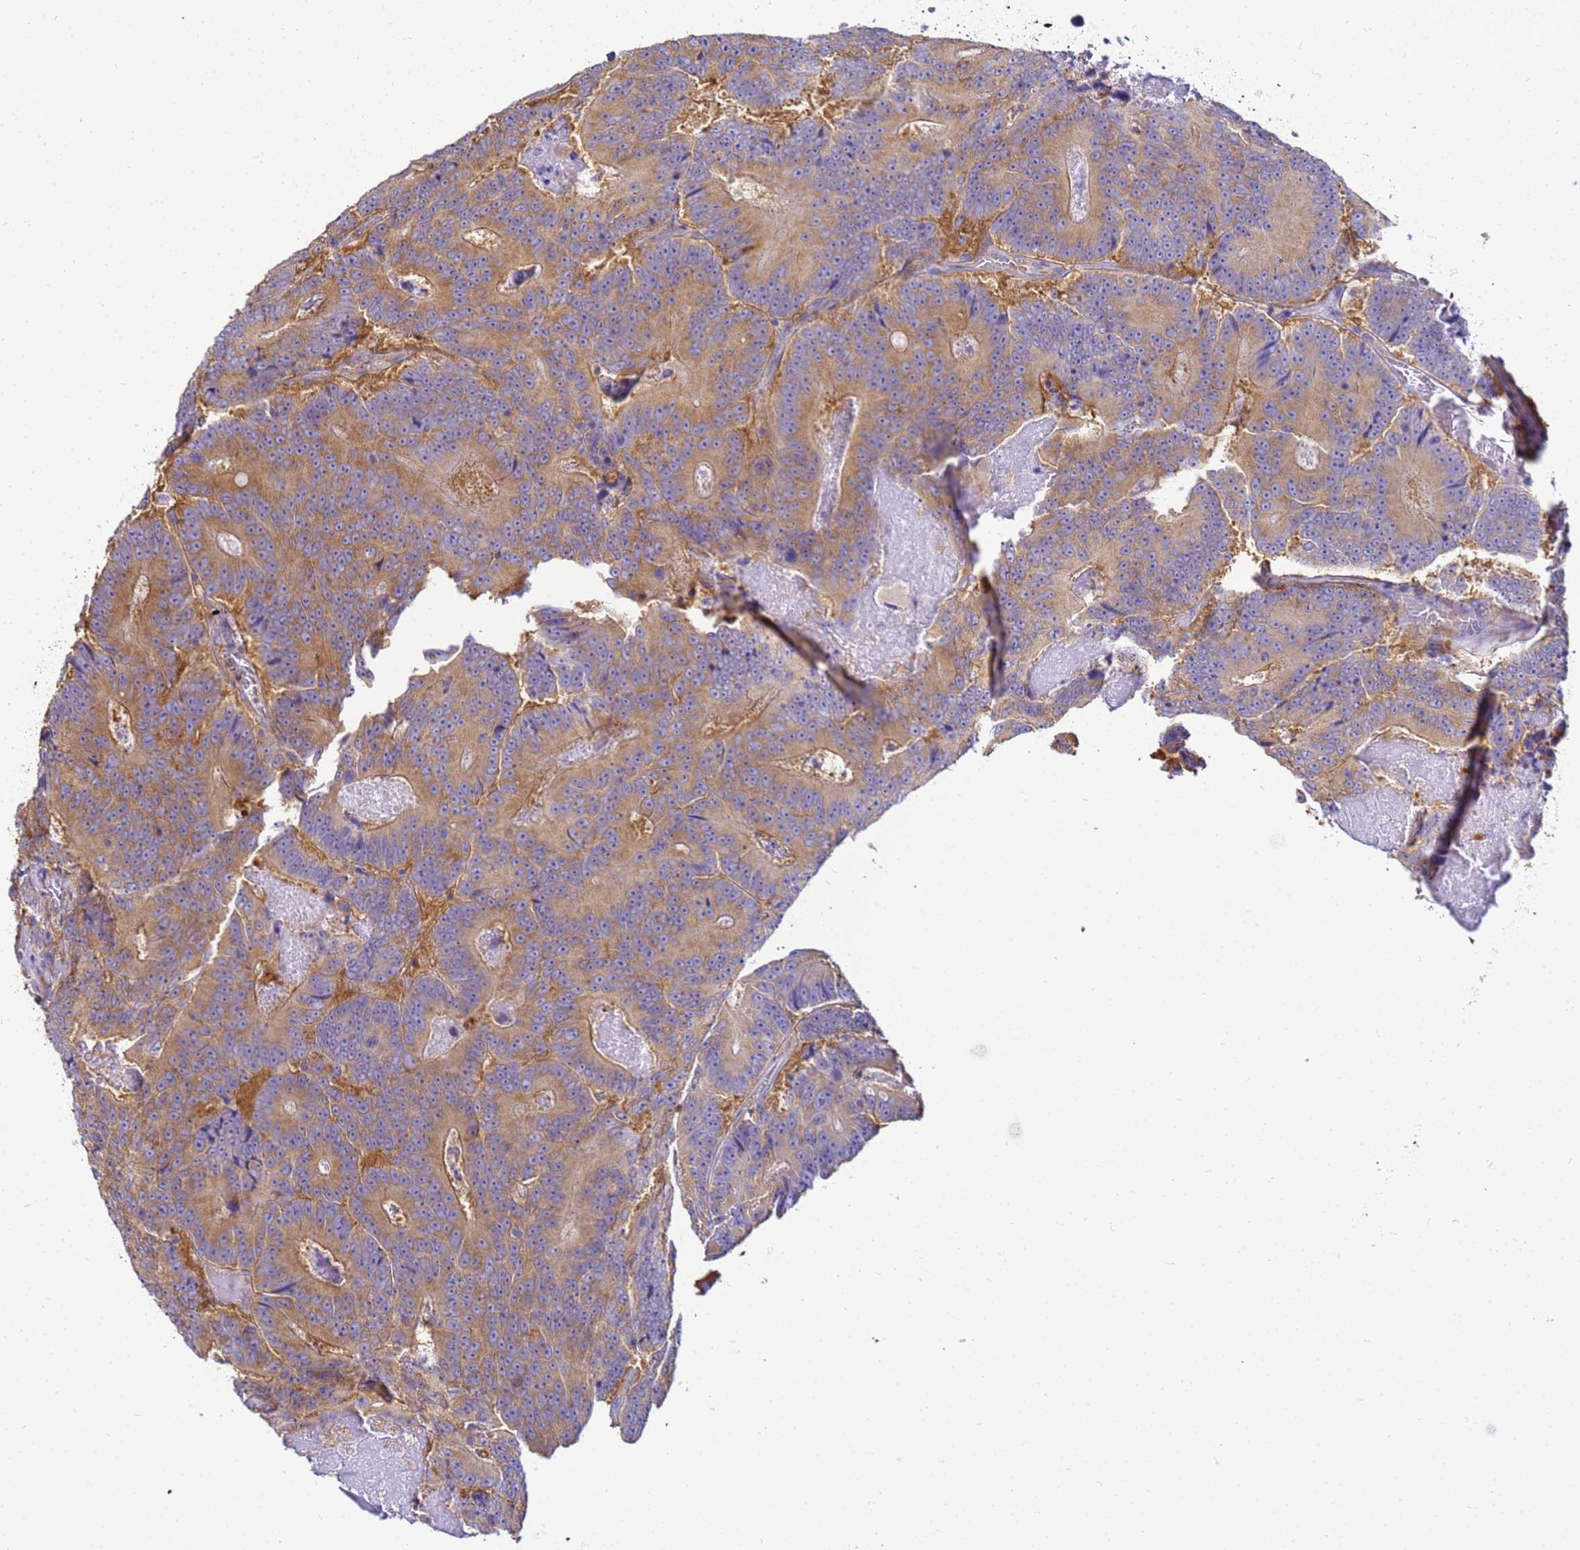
{"staining": {"intensity": "moderate", "quantity": ">75%", "location": "cytoplasmic/membranous"}, "tissue": "colorectal cancer", "cell_type": "Tumor cells", "image_type": "cancer", "snomed": [{"axis": "morphology", "description": "Adenocarcinoma, NOS"}, {"axis": "topography", "description": "Colon"}], "caption": "Tumor cells show medium levels of moderate cytoplasmic/membranous expression in about >75% of cells in human adenocarcinoma (colorectal).", "gene": "NARS1", "patient": {"sex": "male", "age": 83}}